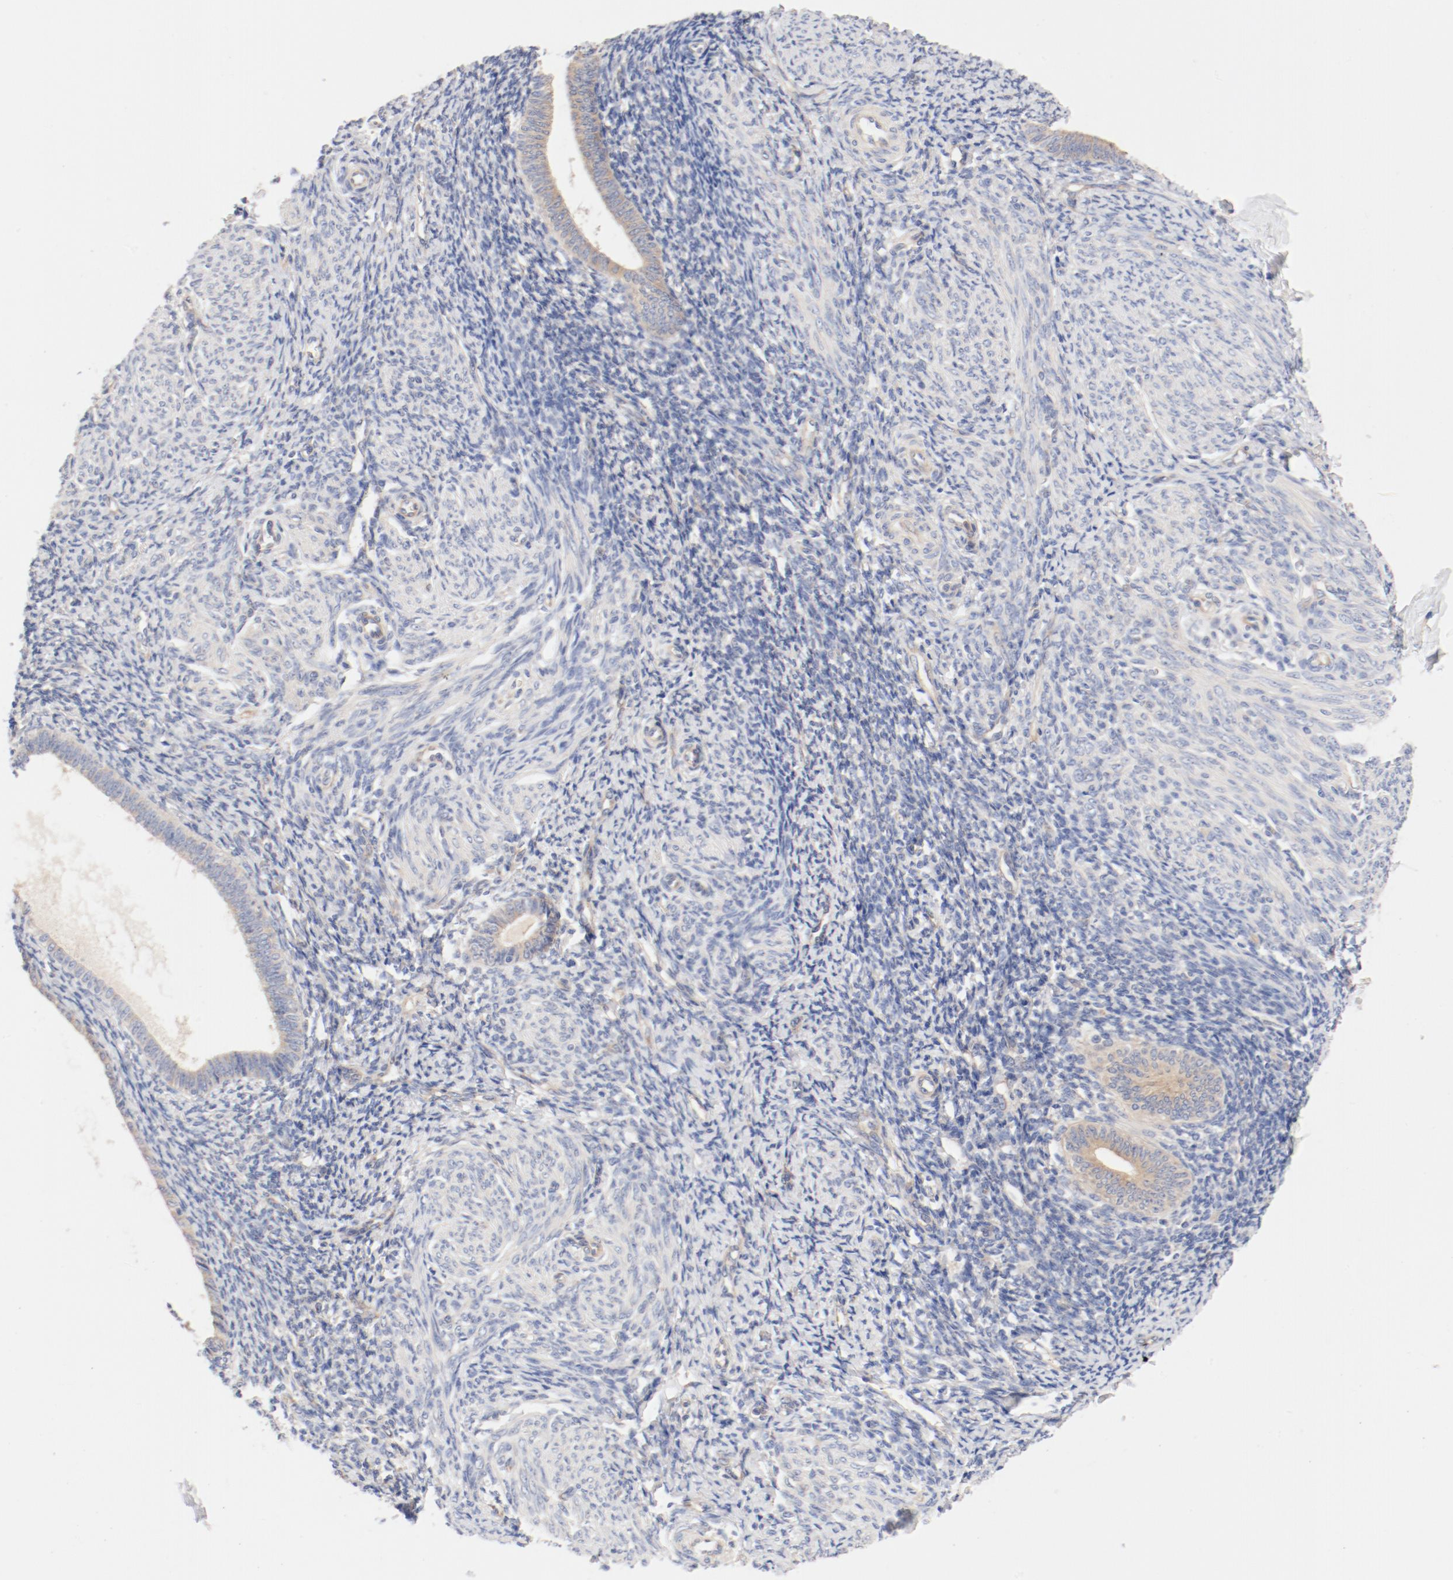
{"staining": {"intensity": "weak", "quantity": "<25%", "location": "cytoplasmic/membranous"}, "tissue": "endometrium", "cell_type": "Cells in endometrial stroma", "image_type": "normal", "snomed": [{"axis": "morphology", "description": "Normal tissue, NOS"}, {"axis": "topography", "description": "Endometrium"}], "caption": "A high-resolution histopathology image shows immunohistochemistry (IHC) staining of benign endometrium, which demonstrates no significant expression in cells in endometrial stroma. (IHC, brightfield microscopy, high magnification).", "gene": "DYNC1H1", "patient": {"sex": "female", "age": 57}}